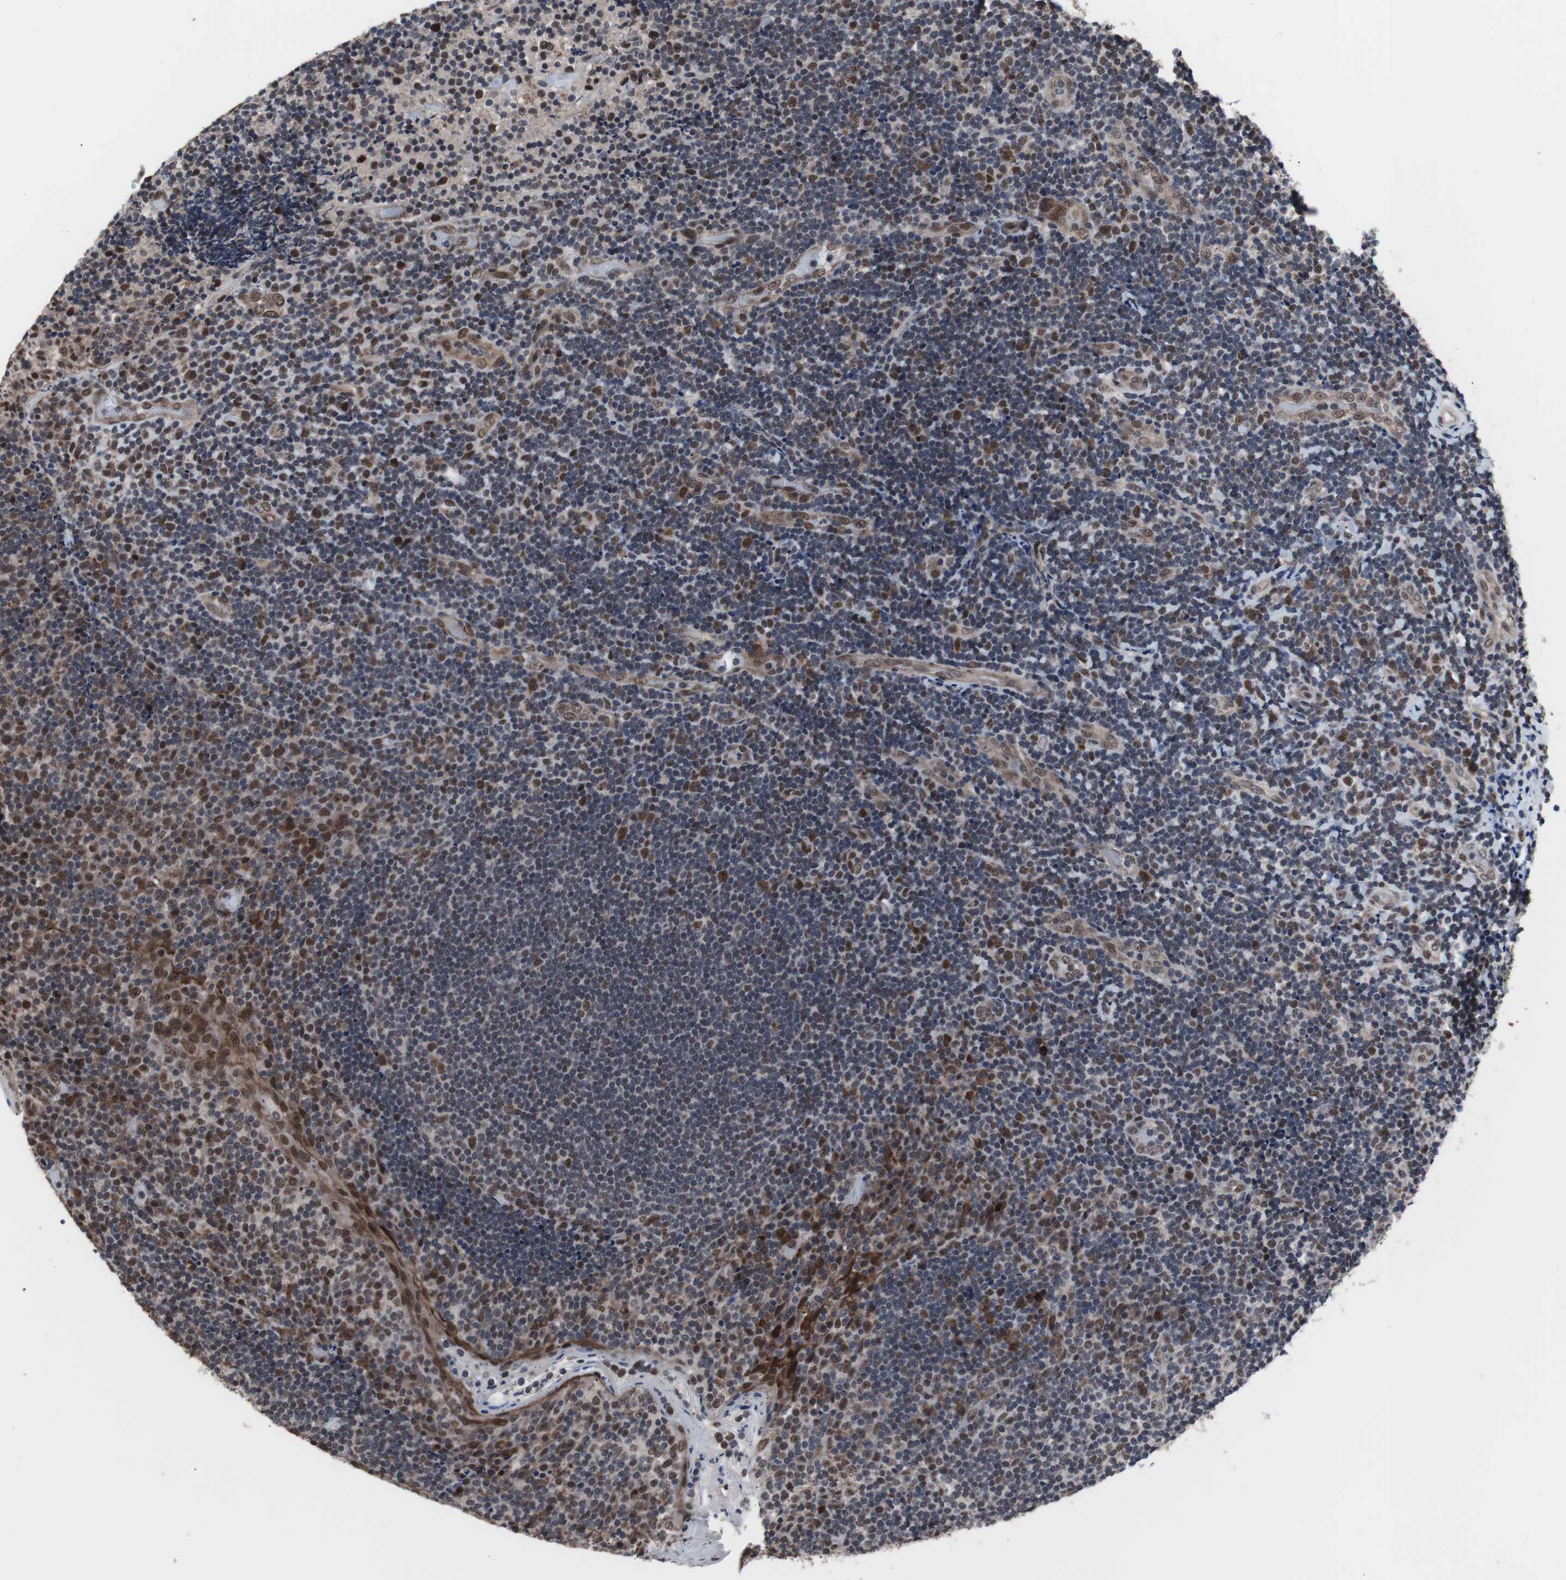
{"staining": {"intensity": "moderate", "quantity": "<25%", "location": "nuclear"}, "tissue": "lymphoma", "cell_type": "Tumor cells", "image_type": "cancer", "snomed": [{"axis": "morphology", "description": "Malignant lymphoma, non-Hodgkin's type, High grade"}, {"axis": "topography", "description": "Tonsil"}], "caption": "Tumor cells demonstrate low levels of moderate nuclear positivity in approximately <25% of cells in human lymphoma. (DAB (3,3'-diaminobenzidine) IHC, brown staining for protein, blue staining for nuclei).", "gene": "GTF2F2", "patient": {"sex": "female", "age": 36}}